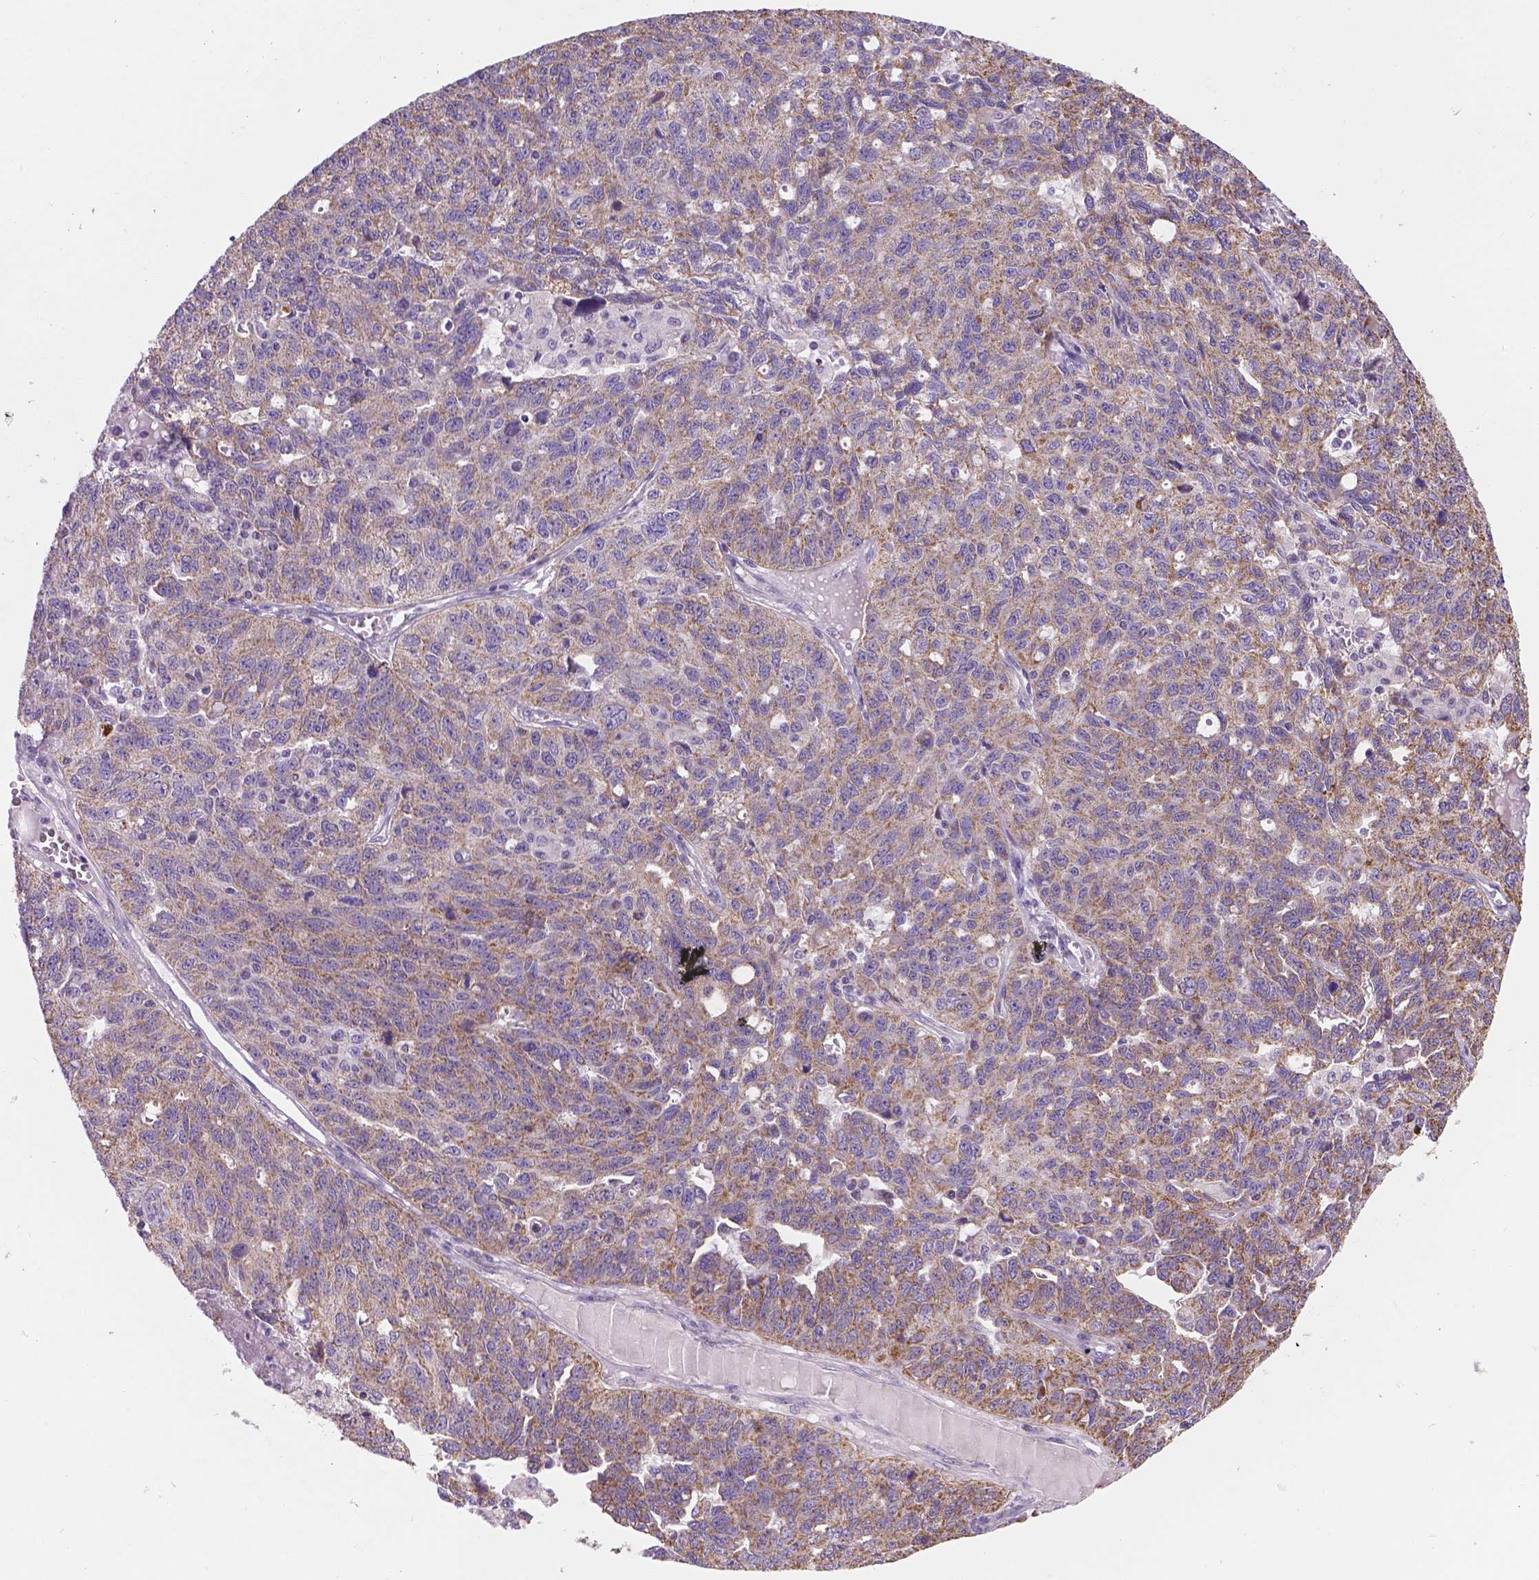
{"staining": {"intensity": "weak", "quantity": "25%-75%", "location": "cytoplasmic/membranous"}, "tissue": "ovarian cancer", "cell_type": "Tumor cells", "image_type": "cancer", "snomed": [{"axis": "morphology", "description": "Cystadenocarcinoma, serous, NOS"}, {"axis": "topography", "description": "Ovary"}], "caption": "This image shows serous cystadenocarcinoma (ovarian) stained with IHC to label a protein in brown. The cytoplasmic/membranous of tumor cells show weak positivity for the protein. Nuclei are counter-stained blue.", "gene": "CSPG5", "patient": {"sex": "female", "age": 71}}